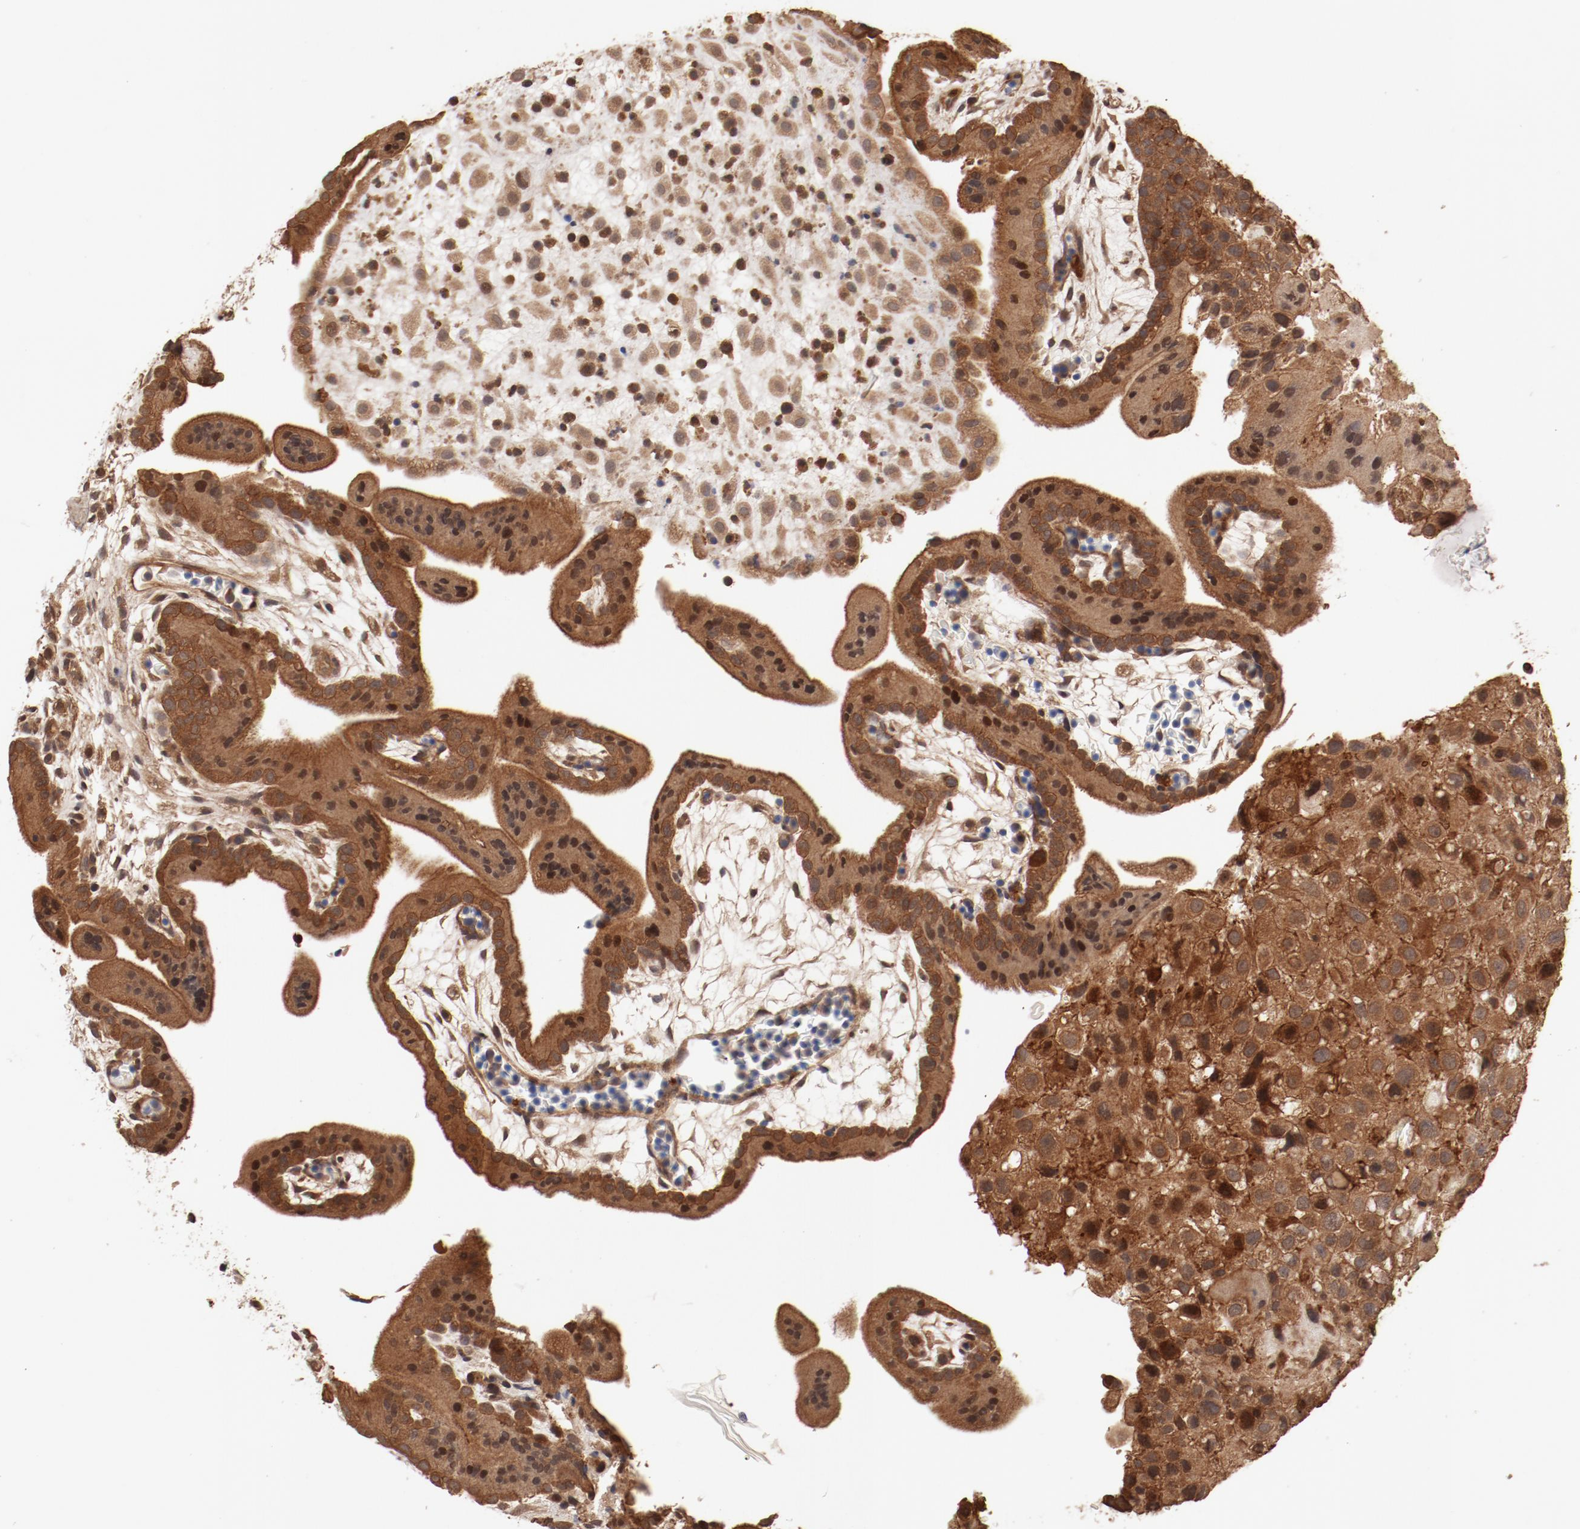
{"staining": {"intensity": "moderate", "quantity": ">75%", "location": "cytoplasmic/membranous,nuclear"}, "tissue": "placenta", "cell_type": "Decidual cells", "image_type": "normal", "snomed": [{"axis": "morphology", "description": "Normal tissue, NOS"}, {"axis": "topography", "description": "Placenta"}], "caption": "Placenta stained with immunohistochemistry exhibits moderate cytoplasmic/membranous,nuclear expression in about >75% of decidual cells. (brown staining indicates protein expression, while blue staining denotes nuclei).", "gene": "GUF1", "patient": {"sex": "female", "age": 35}}